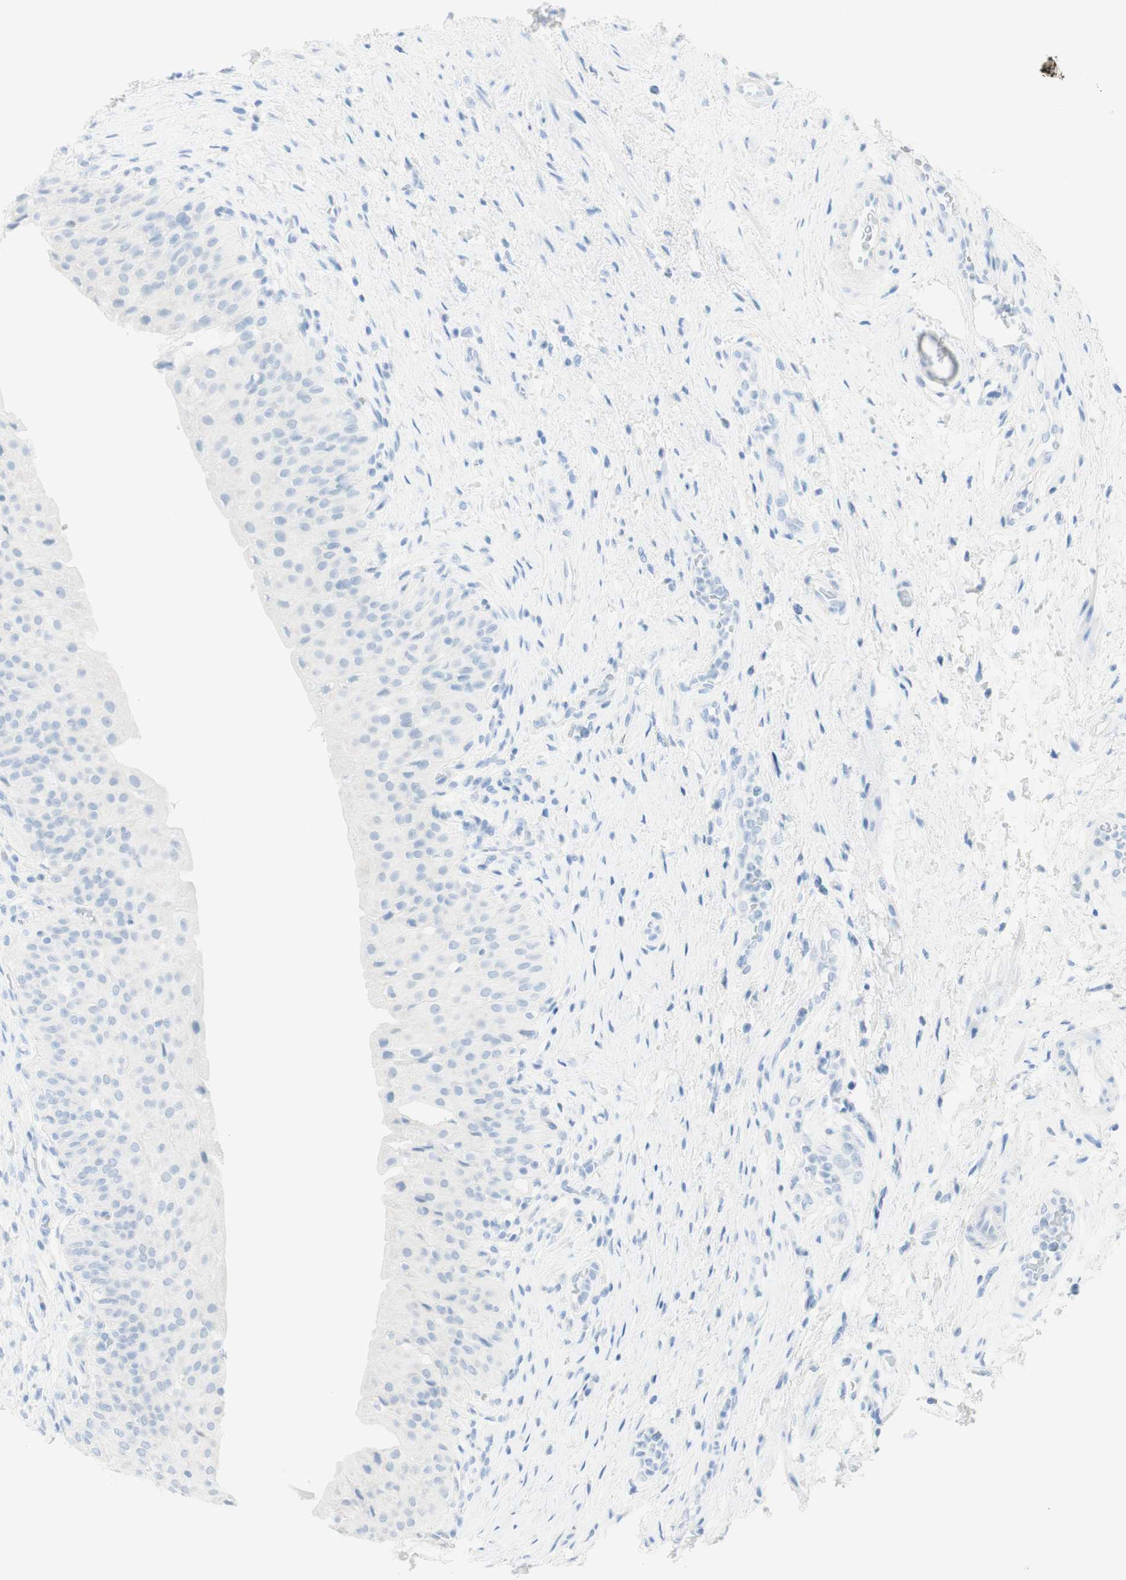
{"staining": {"intensity": "negative", "quantity": "none", "location": "none"}, "tissue": "urinary bladder", "cell_type": "Urothelial cells", "image_type": "normal", "snomed": [{"axis": "morphology", "description": "Normal tissue, NOS"}, {"axis": "morphology", "description": "Urothelial carcinoma, High grade"}, {"axis": "topography", "description": "Urinary bladder"}], "caption": "IHC image of unremarkable urinary bladder stained for a protein (brown), which exhibits no staining in urothelial cells. (Stains: DAB (3,3'-diaminobenzidine) immunohistochemistry (IHC) with hematoxylin counter stain, Microscopy: brightfield microscopy at high magnification).", "gene": "TPO", "patient": {"sex": "male", "age": 46}}